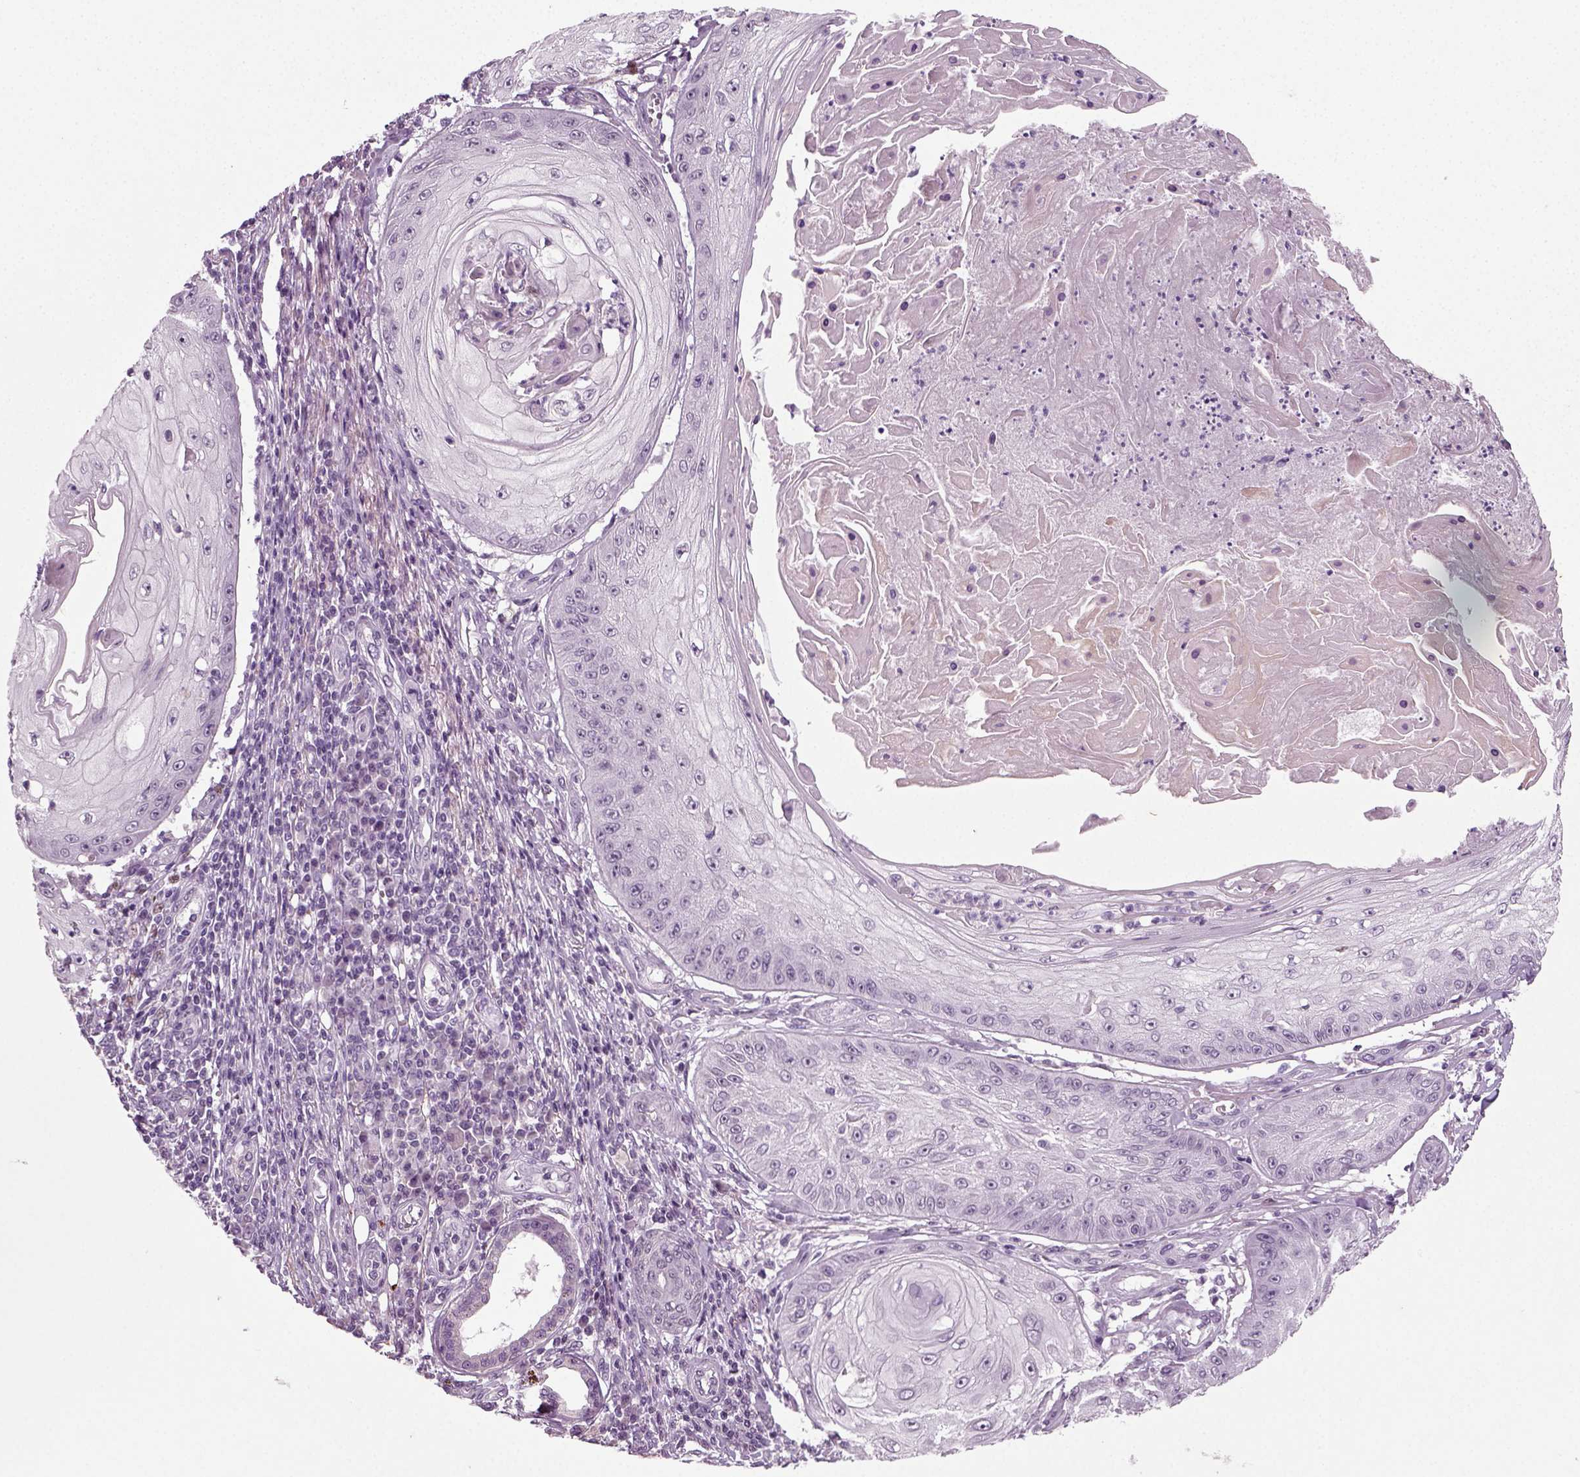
{"staining": {"intensity": "negative", "quantity": "none", "location": "none"}, "tissue": "skin cancer", "cell_type": "Tumor cells", "image_type": "cancer", "snomed": [{"axis": "morphology", "description": "Squamous cell carcinoma, NOS"}, {"axis": "topography", "description": "Skin"}], "caption": "Immunohistochemistry photomicrograph of human skin squamous cell carcinoma stained for a protein (brown), which demonstrates no staining in tumor cells.", "gene": "SYNGAP1", "patient": {"sex": "male", "age": 70}}